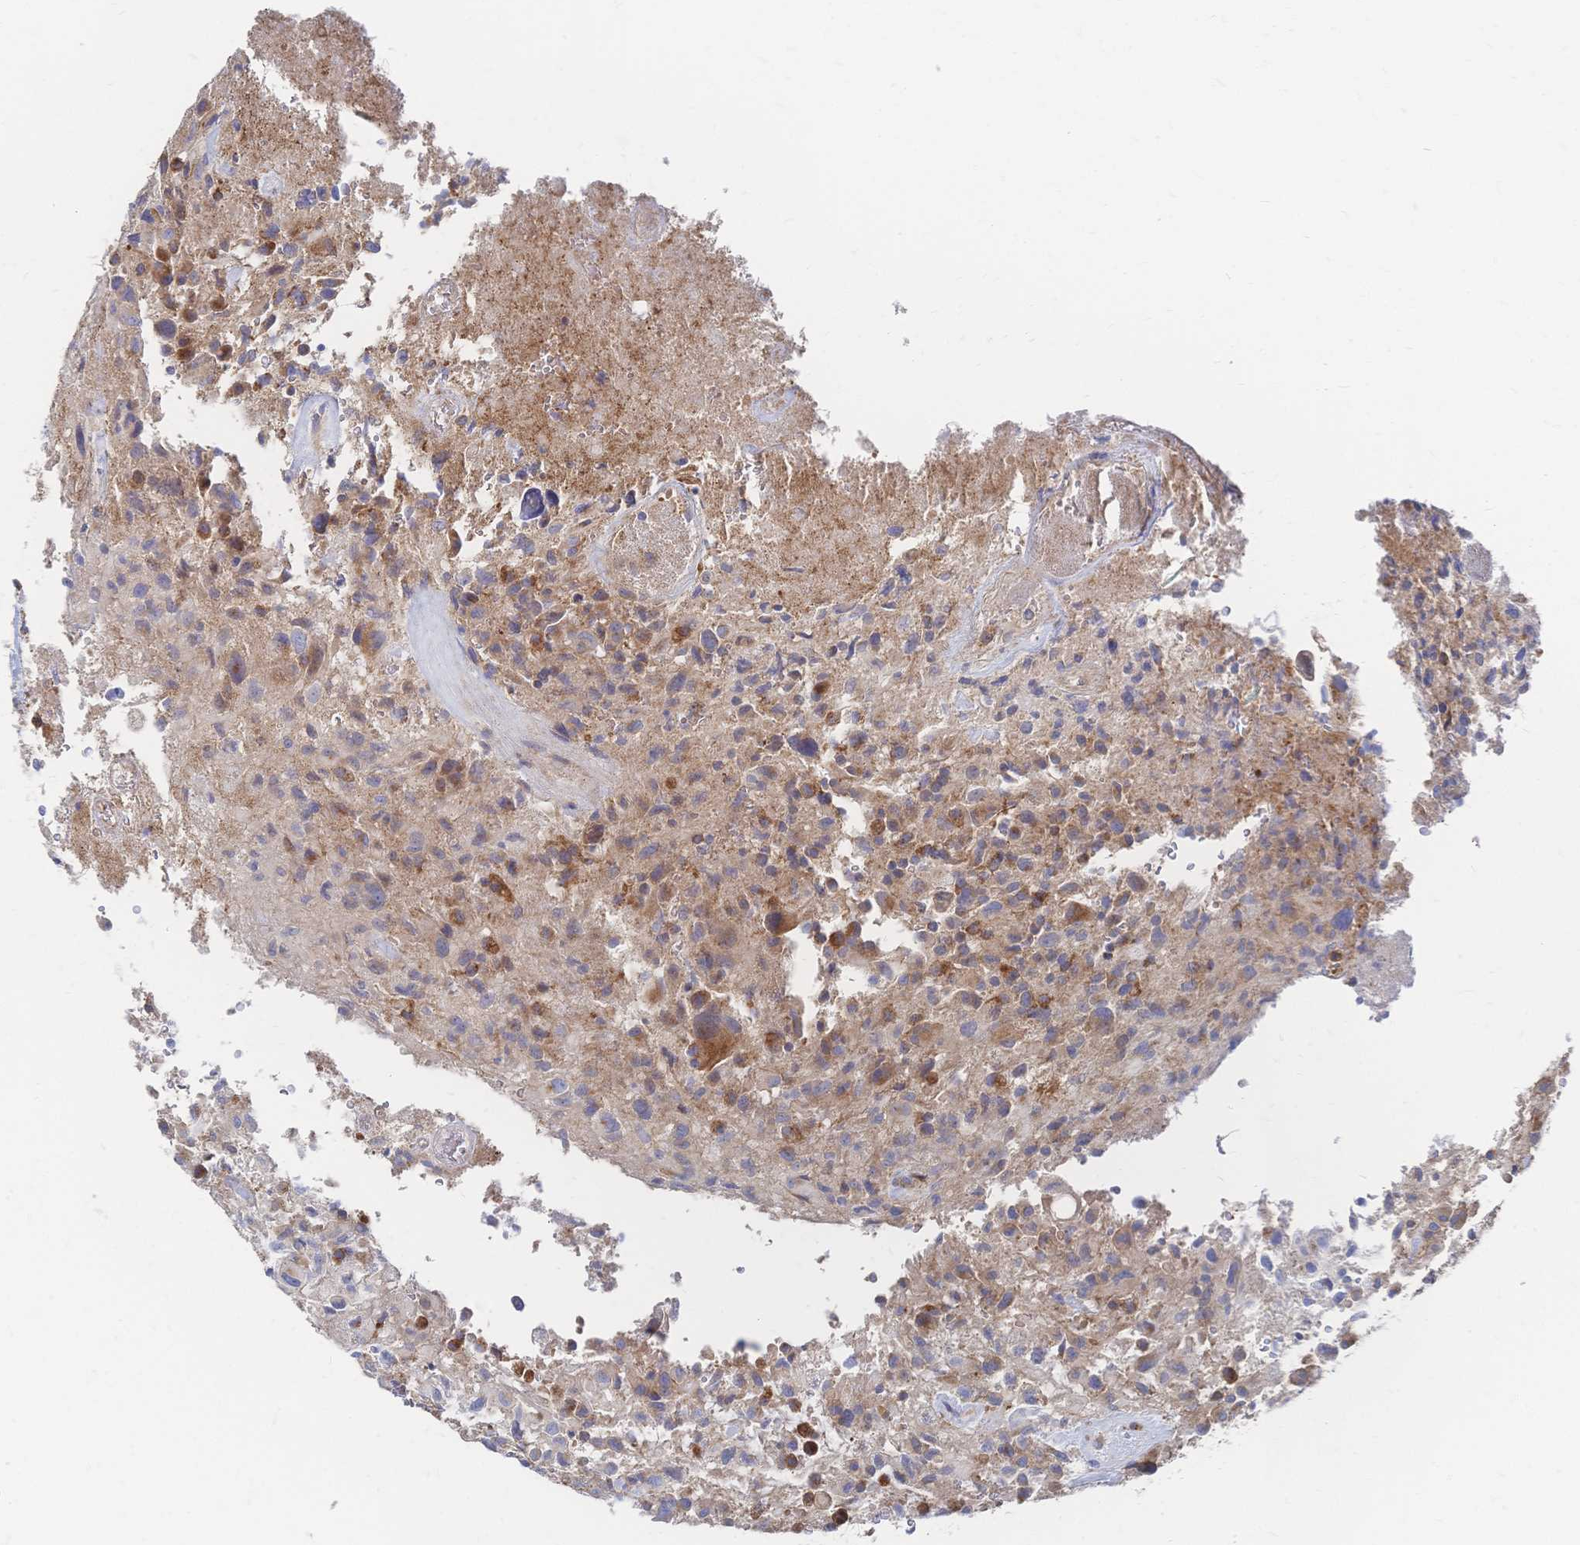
{"staining": {"intensity": "moderate", "quantity": "25%-75%", "location": "cytoplasmic/membranous"}, "tissue": "glioma", "cell_type": "Tumor cells", "image_type": "cancer", "snomed": [{"axis": "morphology", "description": "Glioma, malignant, High grade"}, {"axis": "topography", "description": "Brain"}], "caption": "Glioma stained for a protein shows moderate cytoplasmic/membranous positivity in tumor cells. Immunohistochemistry stains the protein in brown and the nuclei are stained blue.", "gene": "SORBS1", "patient": {"sex": "male", "age": 71}}